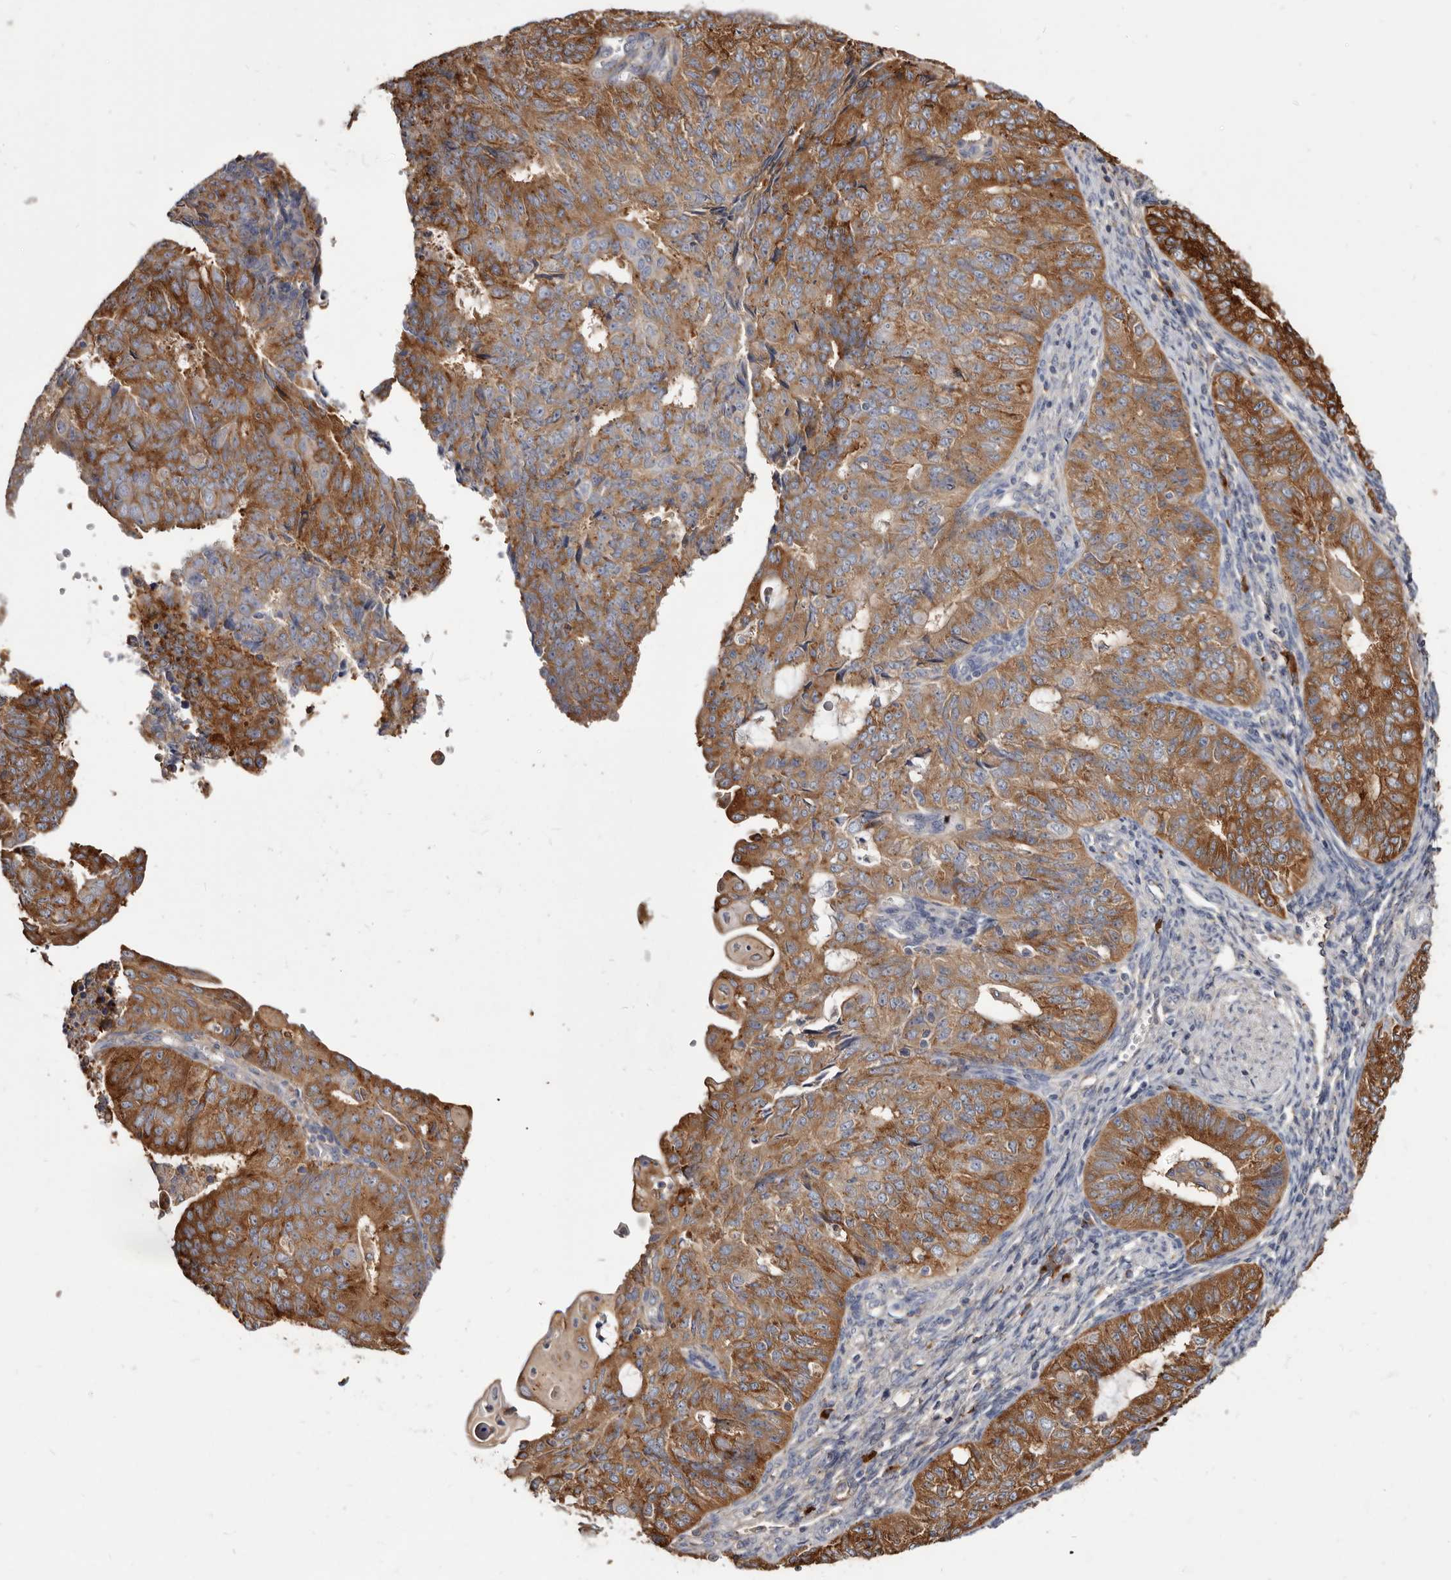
{"staining": {"intensity": "strong", "quantity": ">75%", "location": "cytoplasmic/membranous"}, "tissue": "endometrial cancer", "cell_type": "Tumor cells", "image_type": "cancer", "snomed": [{"axis": "morphology", "description": "Adenocarcinoma, NOS"}, {"axis": "topography", "description": "Endometrium"}], "caption": "The immunohistochemical stain highlights strong cytoplasmic/membranous expression in tumor cells of adenocarcinoma (endometrial) tissue.", "gene": "TPD52", "patient": {"sex": "female", "age": 32}}